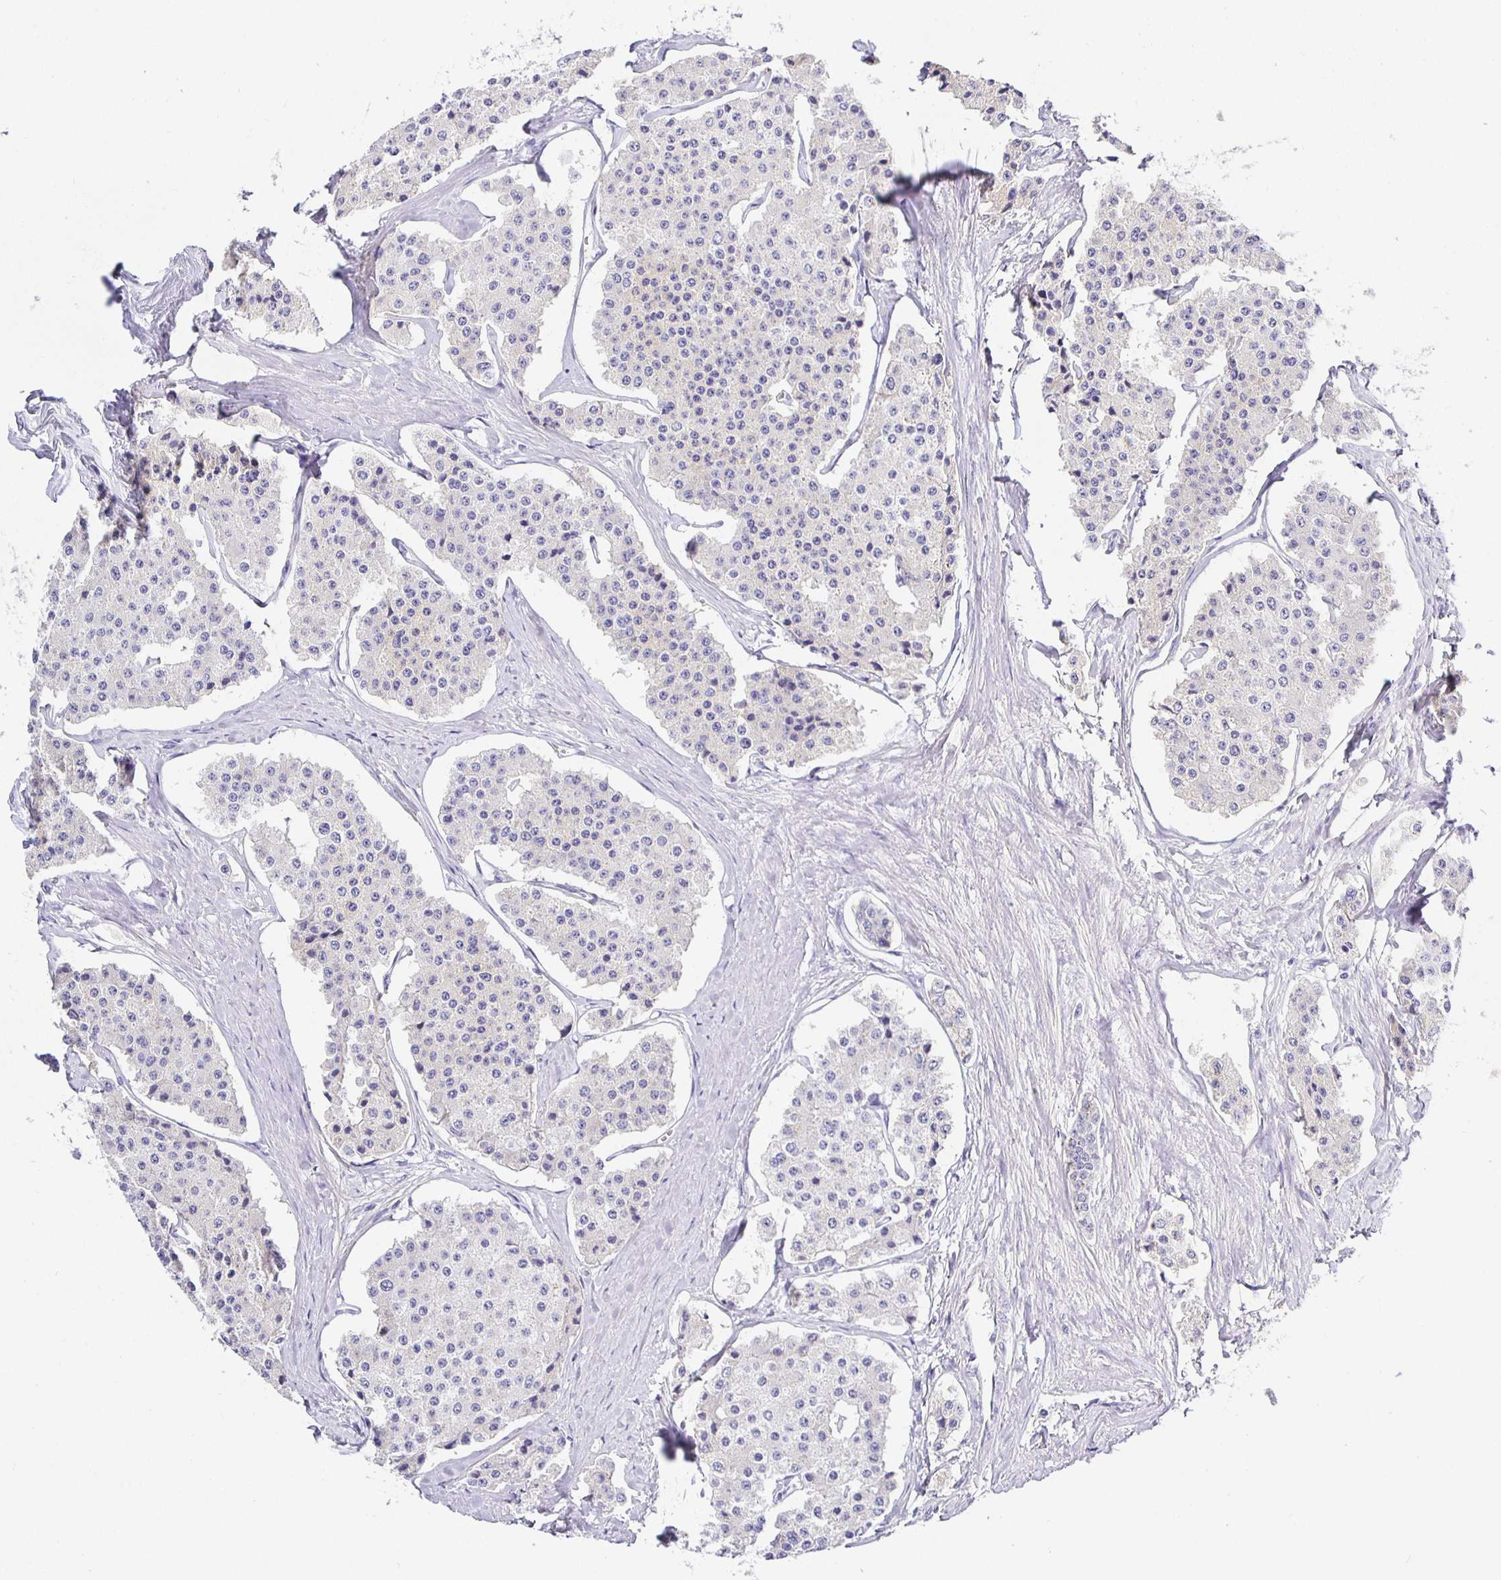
{"staining": {"intensity": "negative", "quantity": "none", "location": "none"}, "tissue": "carcinoid", "cell_type": "Tumor cells", "image_type": "cancer", "snomed": [{"axis": "morphology", "description": "Carcinoid, malignant, NOS"}, {"axis": "topography", "description": "Small intestine"}], "caption": "Protein analysis of carcinoid reveals no significant staining in tumor cells.", "gene": "OPALIN", "patient": {"sex": "female", "age": 65}}